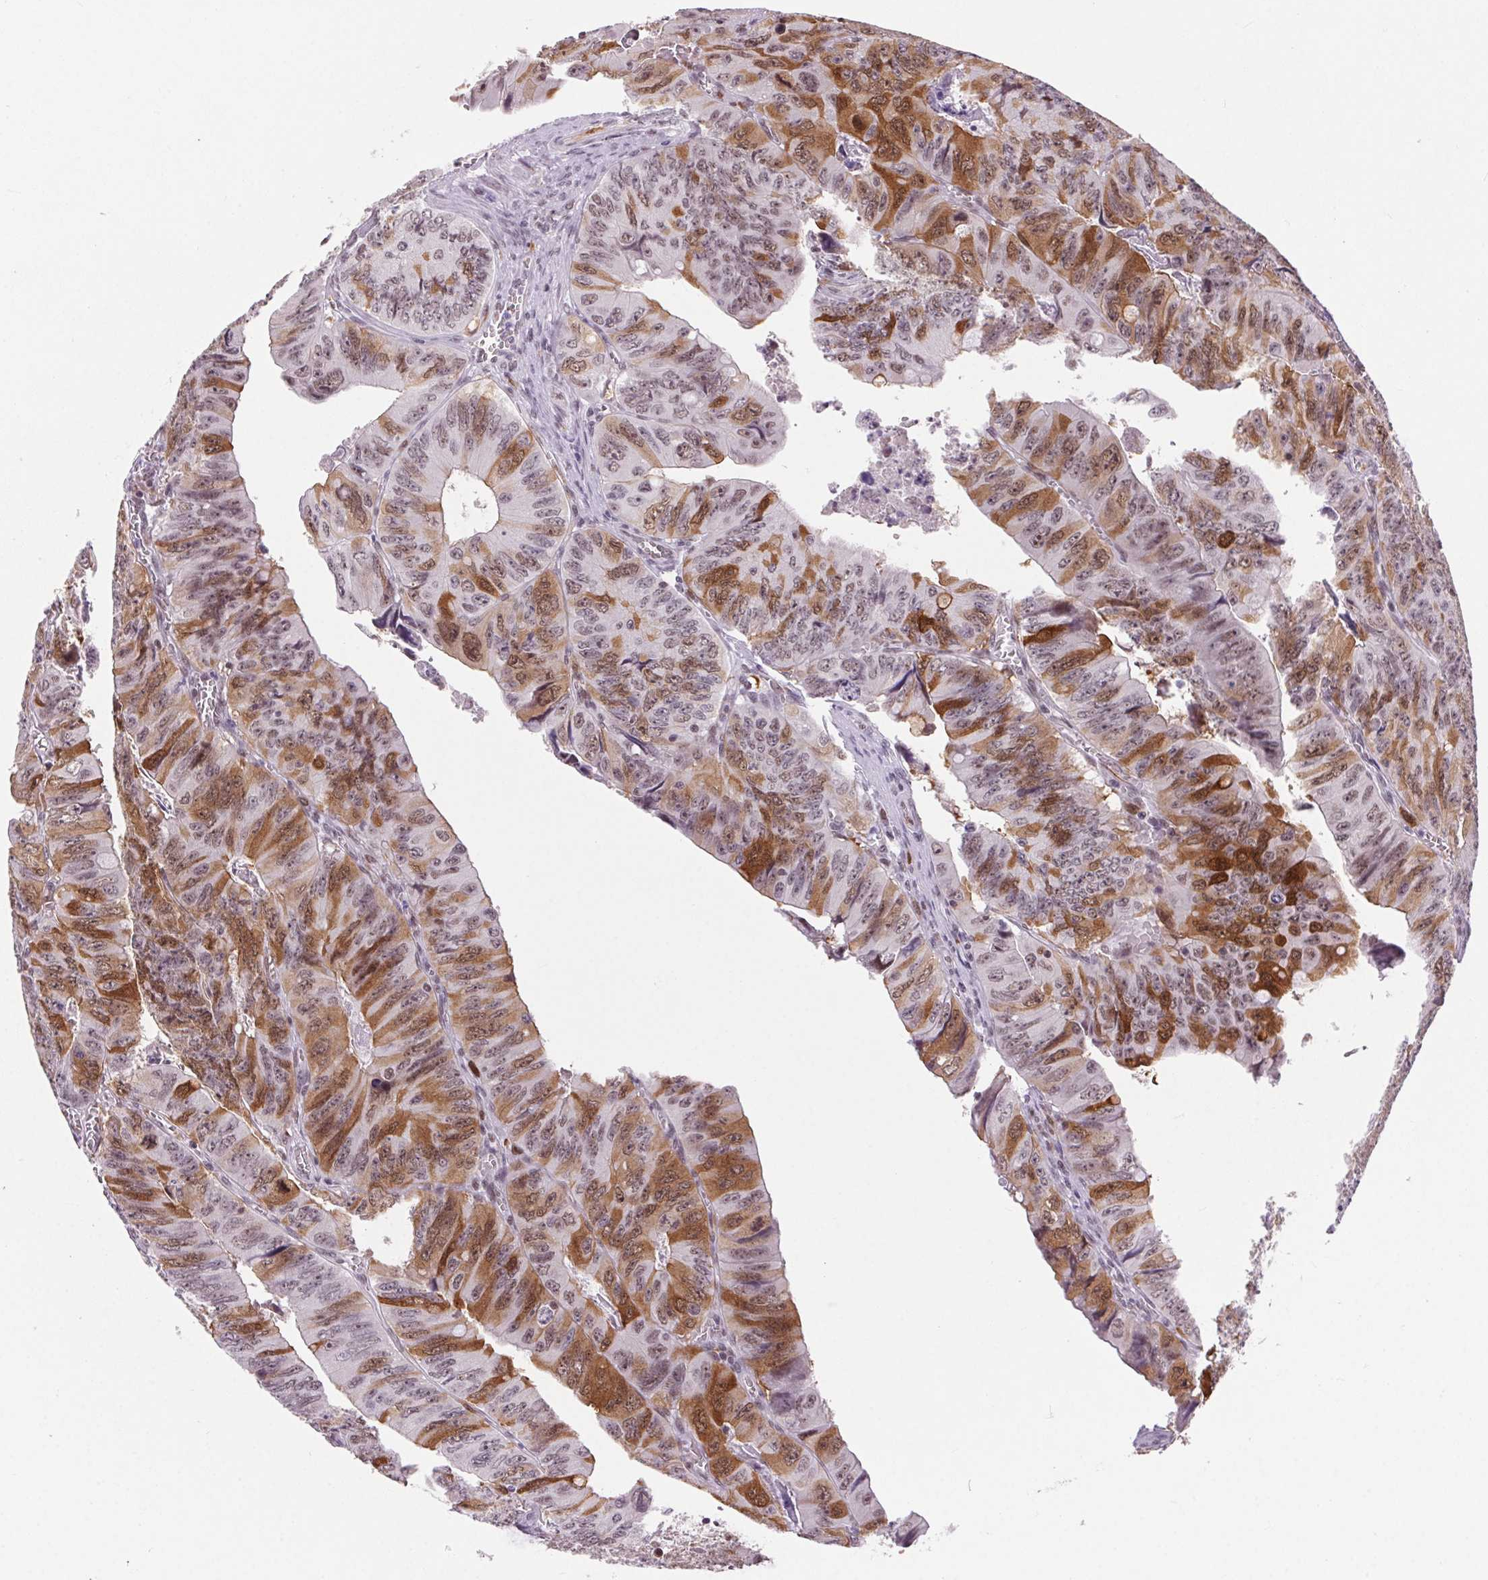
{"staining": {"intensity": "moderate", "quantity": "25%-75%", "location": "cytoplasmic/membranous,nuclear"}, "tissue": "colorectal cancer", "cell_type": "Tumor cells", "image_type": "cancer", "snomed": [{"axis": "morphology", "description": "Adenocarcinoma, NOS"}, {"axis": "topography", "description": "Colon"}], "caption": "This image shows IHC staining of human colorectal cancer, with medium moderate cytoplasmic/membranous and nuclear staining in approximately 25%-75% of tumor cells.", "gene": "CD2BP2", "patient": {"sex": "female", "age": 84}}